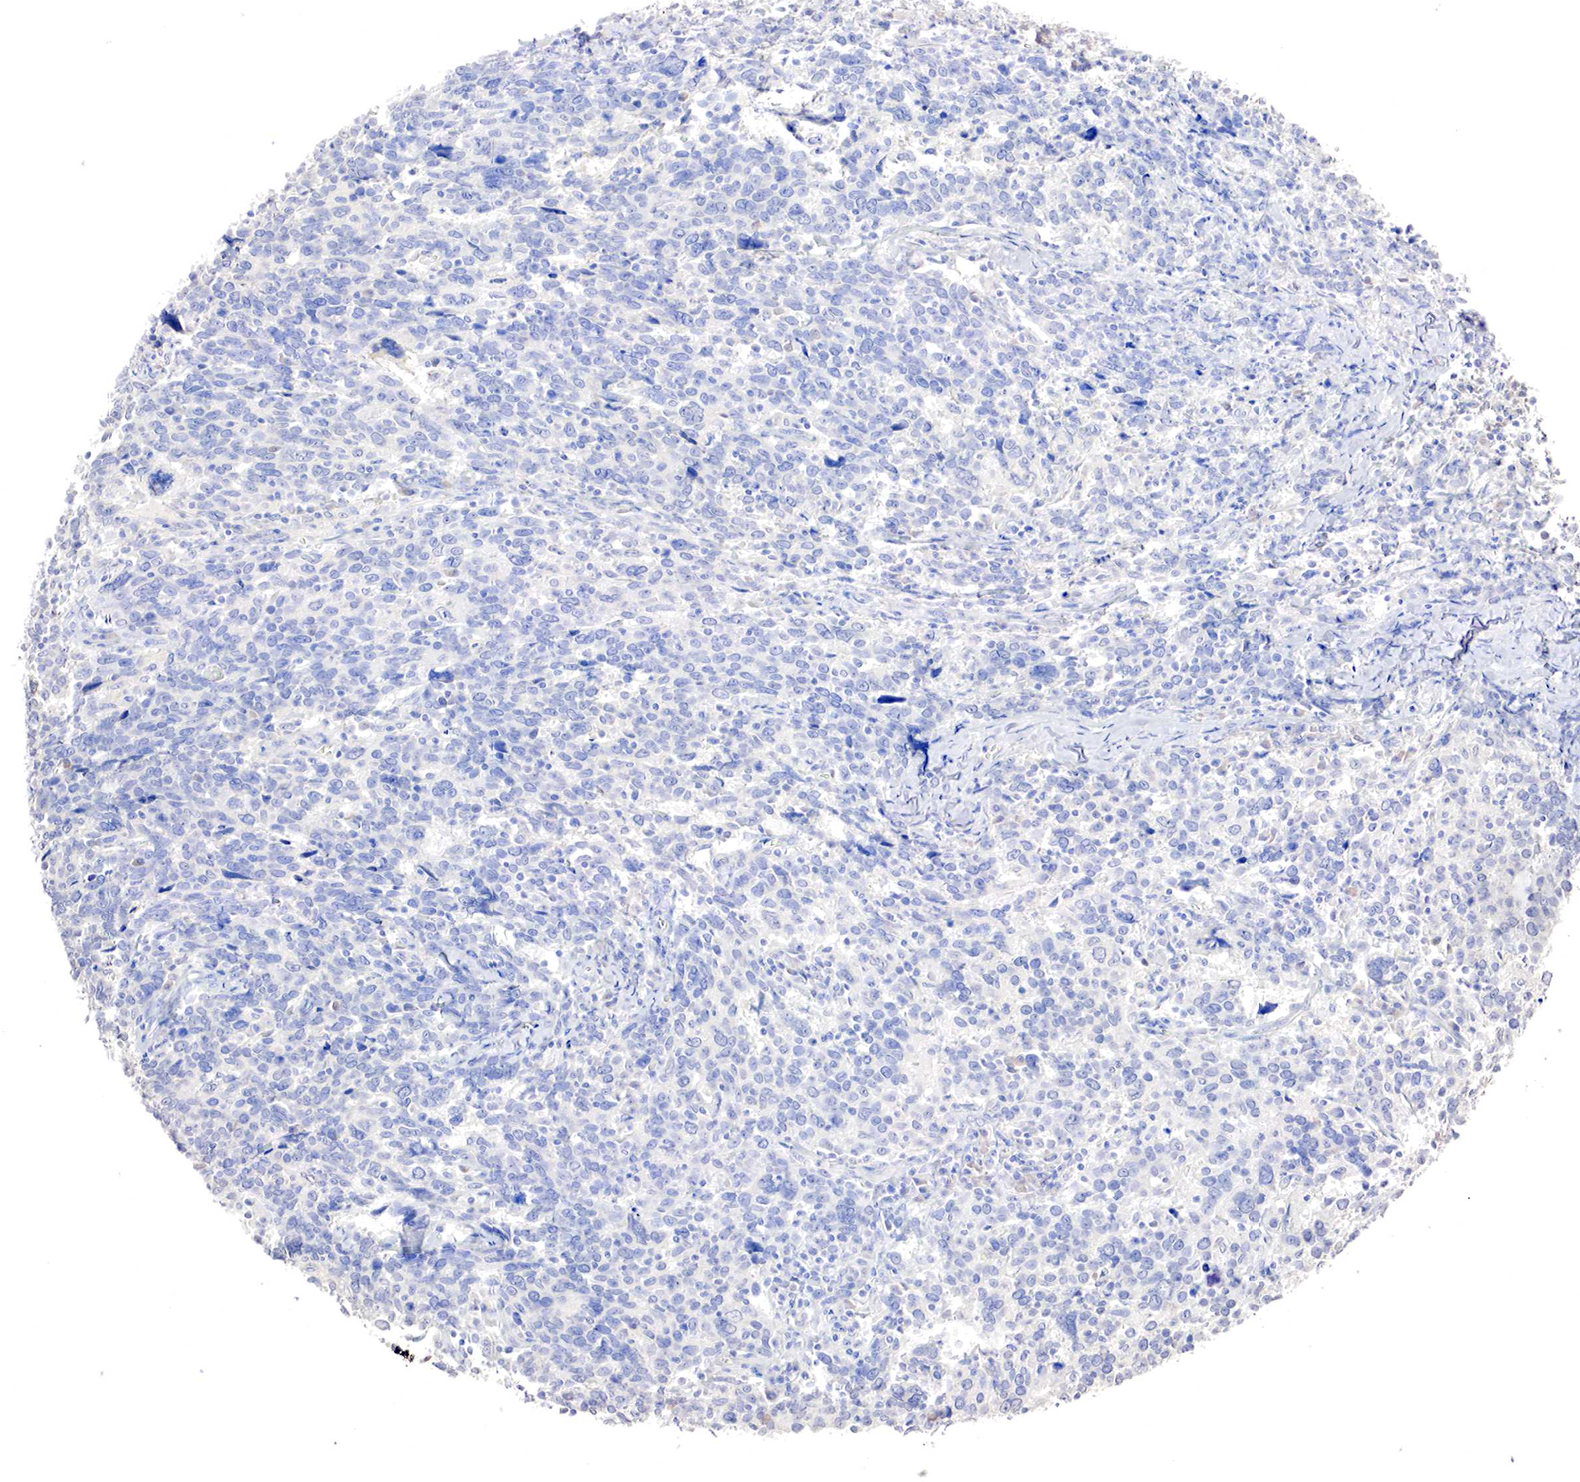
{"staining": {"intensity": "negative", "quantity": "none", "location": "none"}, "tissue": "cervical cancer", "cell_type": "Tumor cells", "image_type": "cancer", "snomed": [{"axis": "morphology", "description": "Squamous cell carcinoma, NOS"}, {"axis": "topography", "description": "Cervix"}], "caption": "Tumor cells are negative for brown protein staining in cervical cancer.", "gene": "GATA1", "patient": {"sex": "female", "age": 41}}